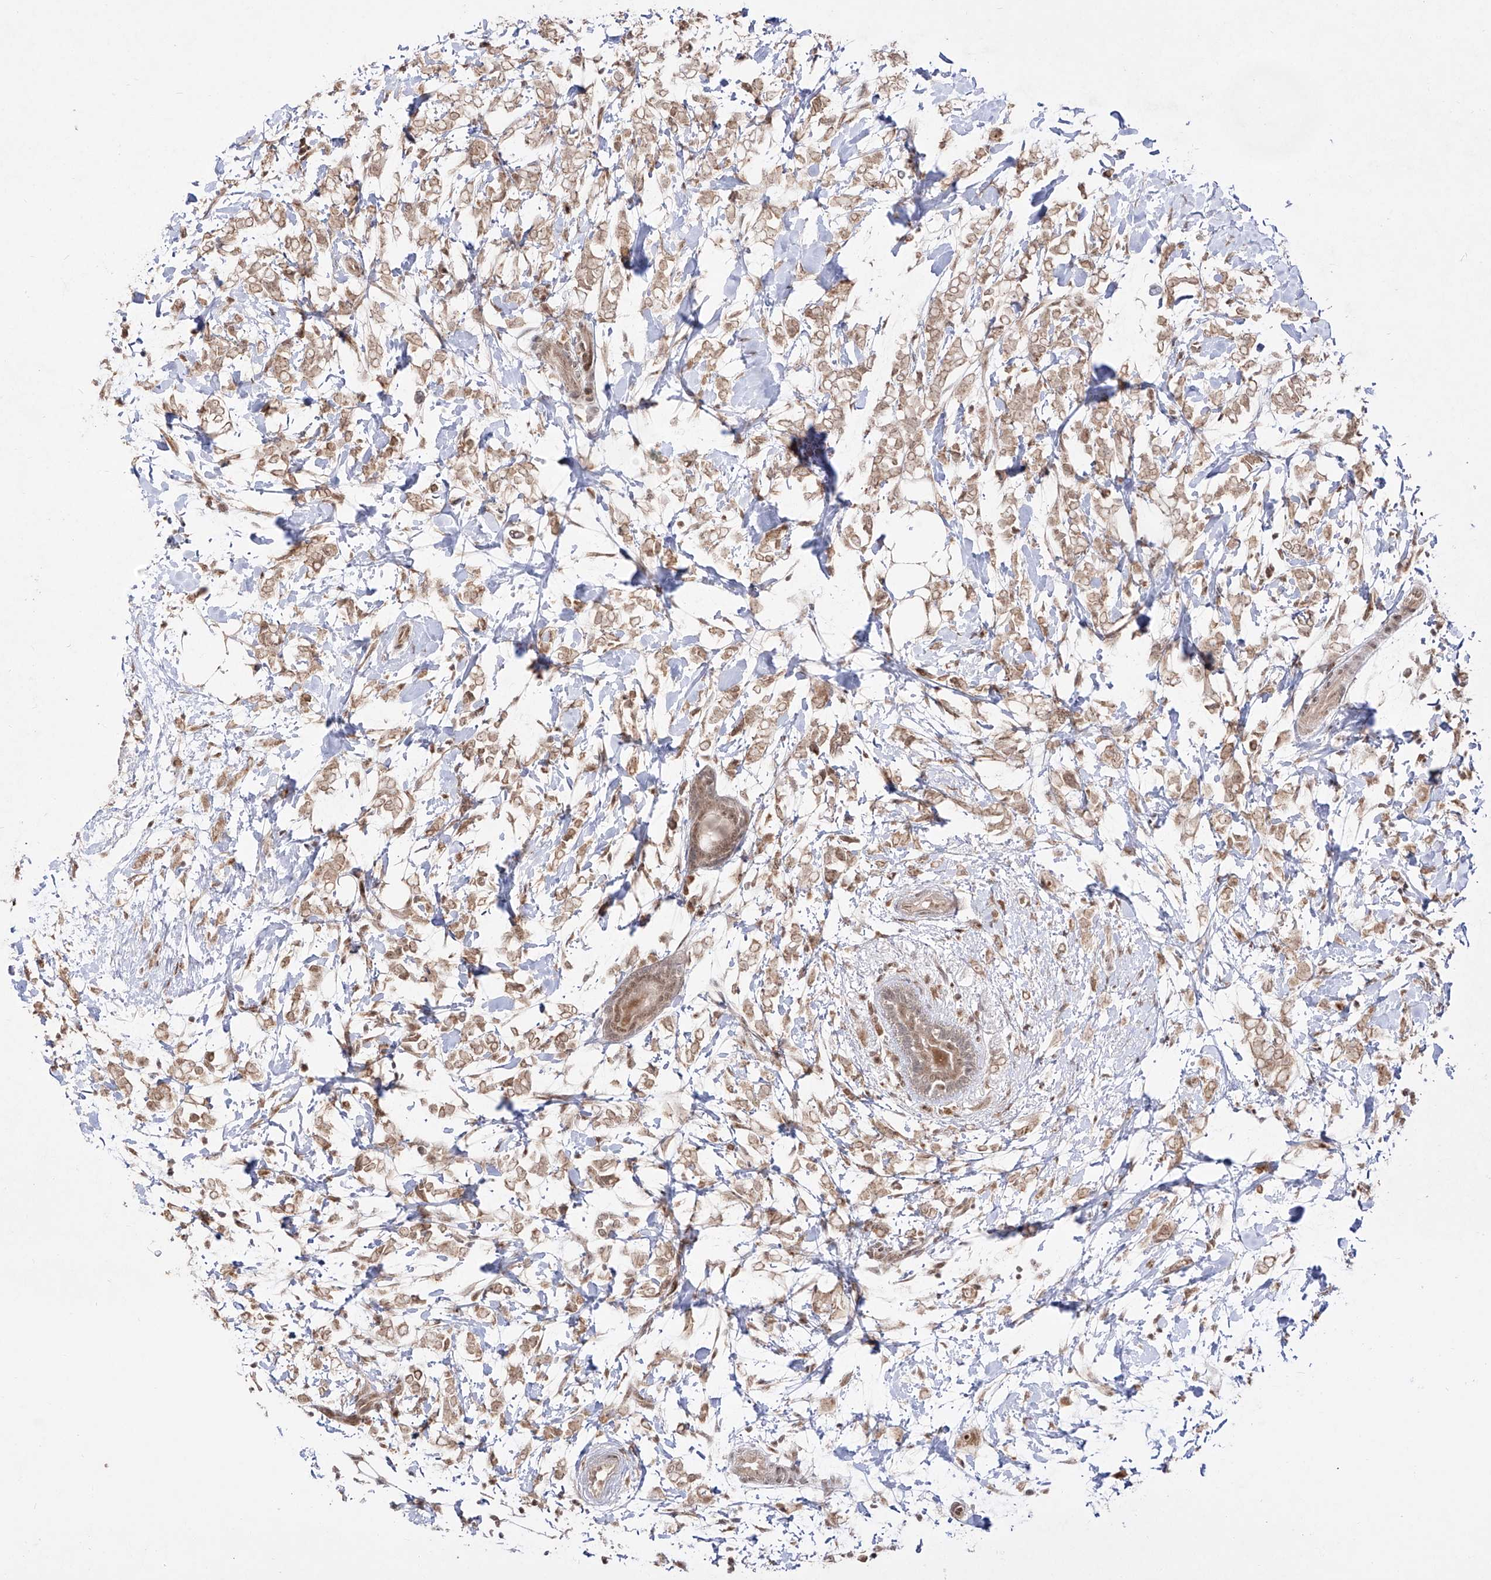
{"staining": {"intensity": "weak", "quantity": ">75%", "location": "cytoplasmic/membranous,nuclear"}, "tissue": "breast cancer", "cell_type": "Tumor cells", "image_type": "cancer", "snomed": [{"axis": "morphology", "description": "Normal tissue, NOS"}, {"axis": "morphology", "description": "Lobular carcinoma"}, {"axis": "topography", "description": "Breast"}], "caption": "Protein analysis of breast lobular carcinoma tissue demonstrates weak cytoplasmic/membranous and nuclear positivity in about >75% of tumor cells.", "gene": "SNRNP27", "patient": {"sex": "female", "age": 47}}